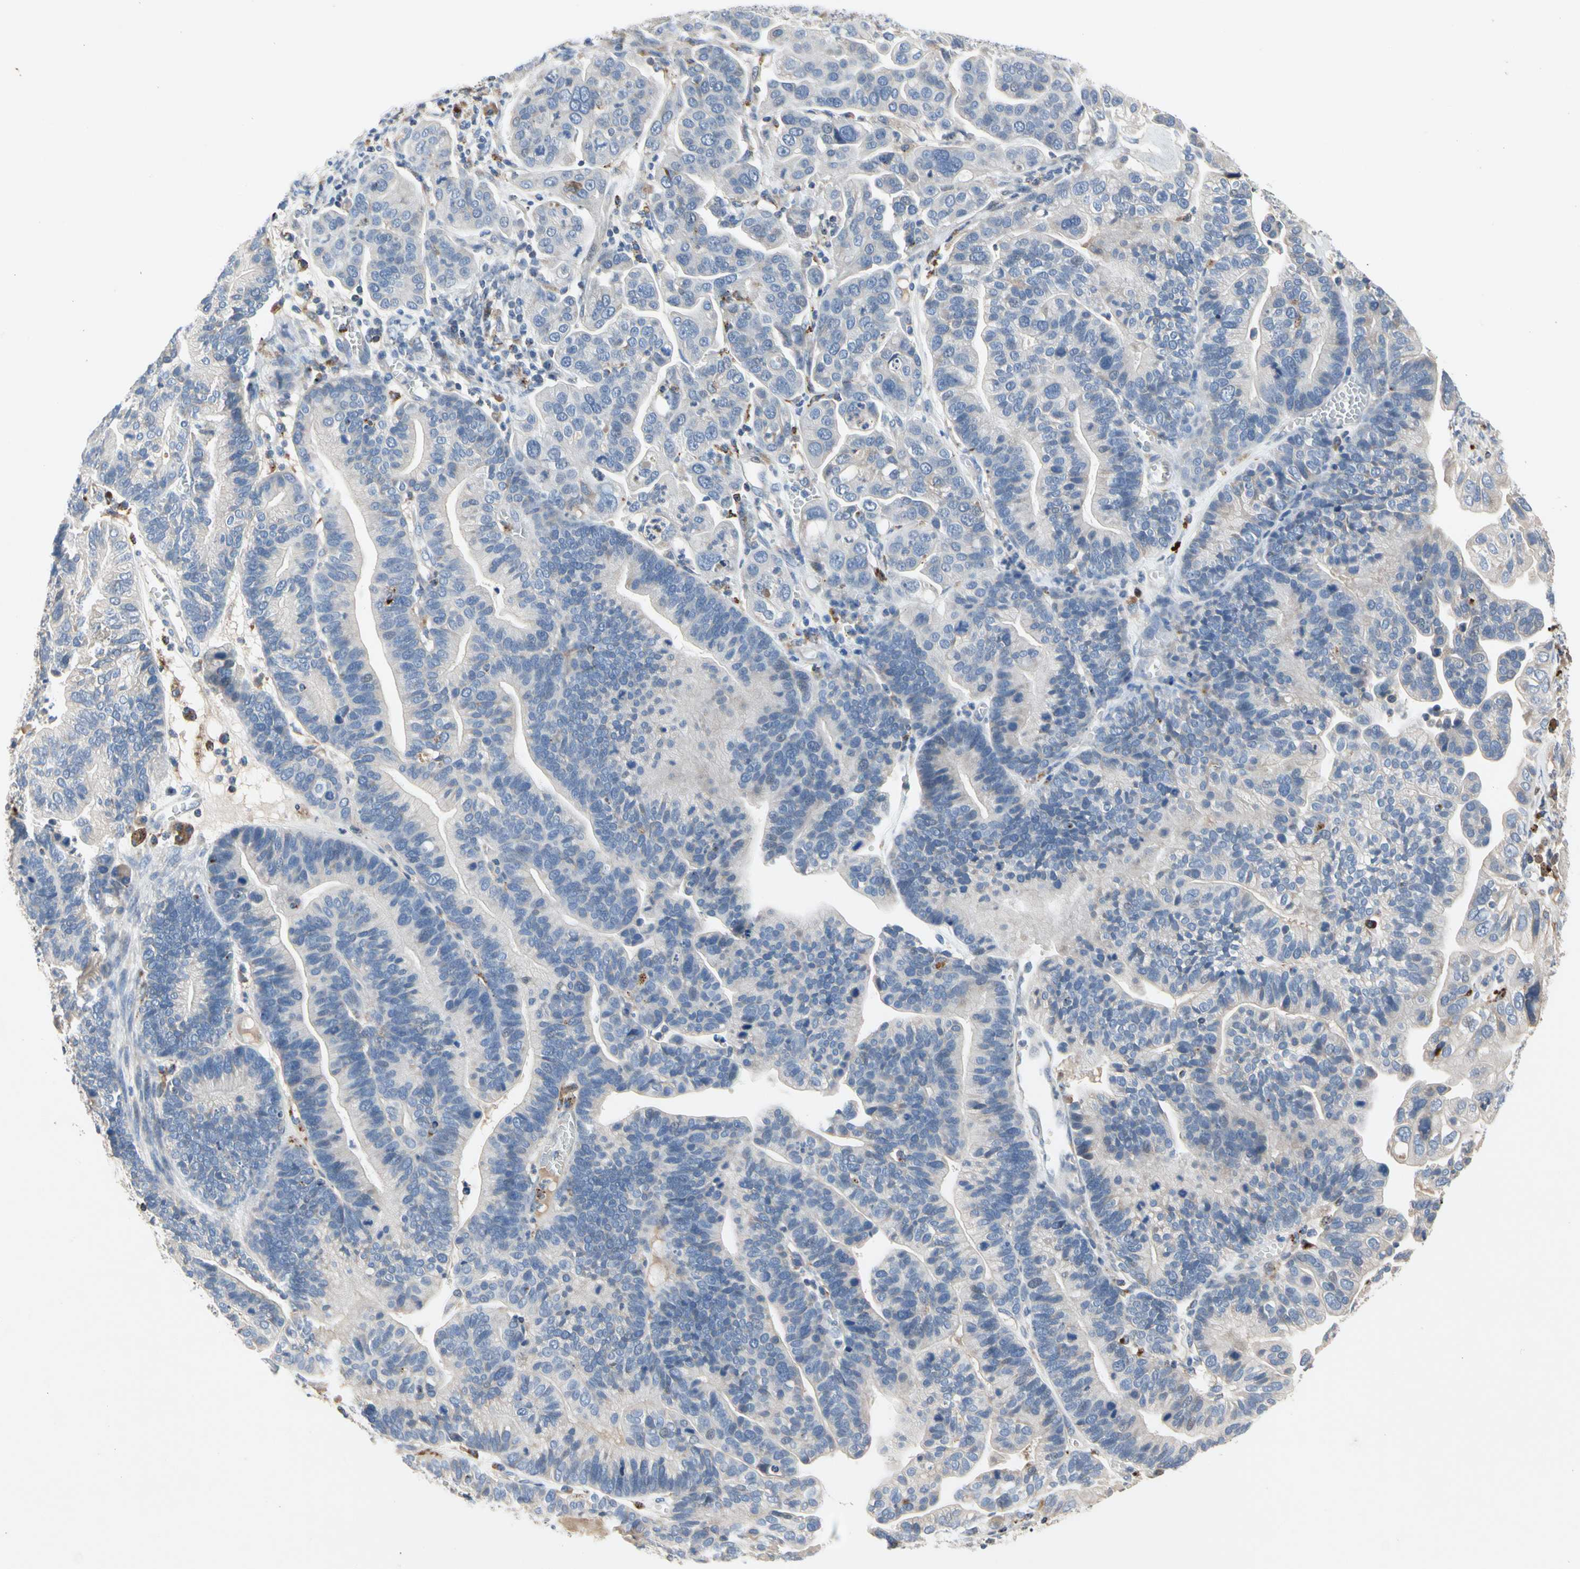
{"staining": {"intensity": "weak", "quantity": "<25%", "location": "cytoplasmic/membranous"}, "tissue": "ovarian cancer", "cell_type": "Tumor cells", "image_type": "cancer", "snomed": [{"axis": "morphology", "description": "Cystadenocarcinoma, serous, NOS"}, {"axis": "topography", "description": "Ovary"}], "caption": "Immunohistochemical staining of human ovarian cancer (serous cystadenocarcinoma) reveals no significant positivity in tumor cells.", "gene": "ADA2", "patient": {"sex": "female", "age": 56}}